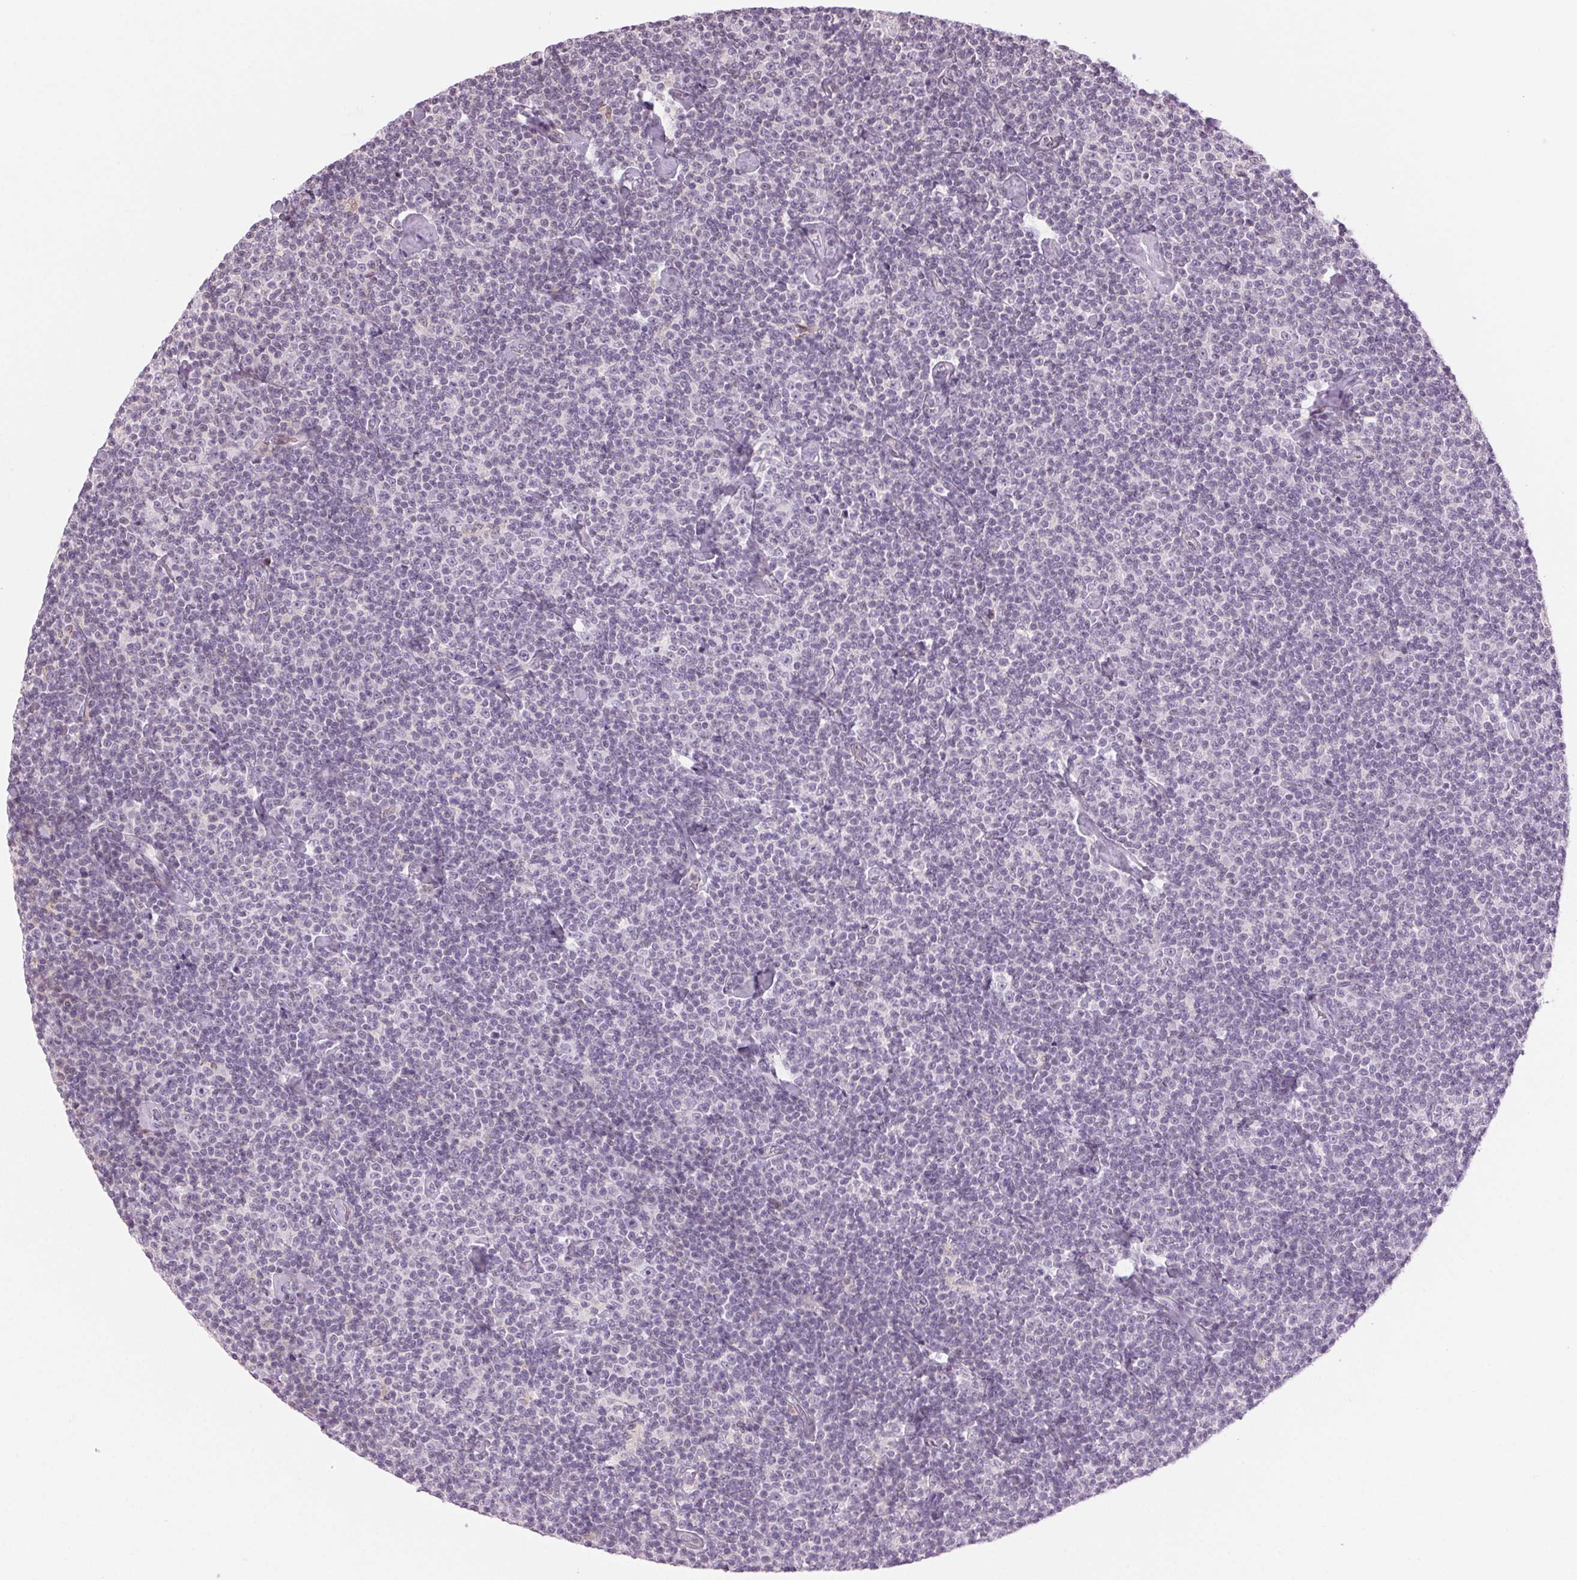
{"staining": {"intensity": "negative", "quantity": "none", "location": "none"}, "tissue": "lymphoma", "cell_type": "Tumor cells", "image_type": "cancer", "snomed": [{"axis": "morphology", "description": "Malignant lymphoma, non-Hodgkin's type, Low grade"}, {"axis": "topography", "description": "Lymph node"}], "caption": "This histopathology image is of low-grade malignant lymphoma, non-Hodgkin's type stained with immunohistochemistry (IHC) to label a protein in brown with the nuclei are counter-stained blue. There is no expression in tumor cells.", "gene": "SLC6A19", "patient": {"sex": "male", "age": 81}}